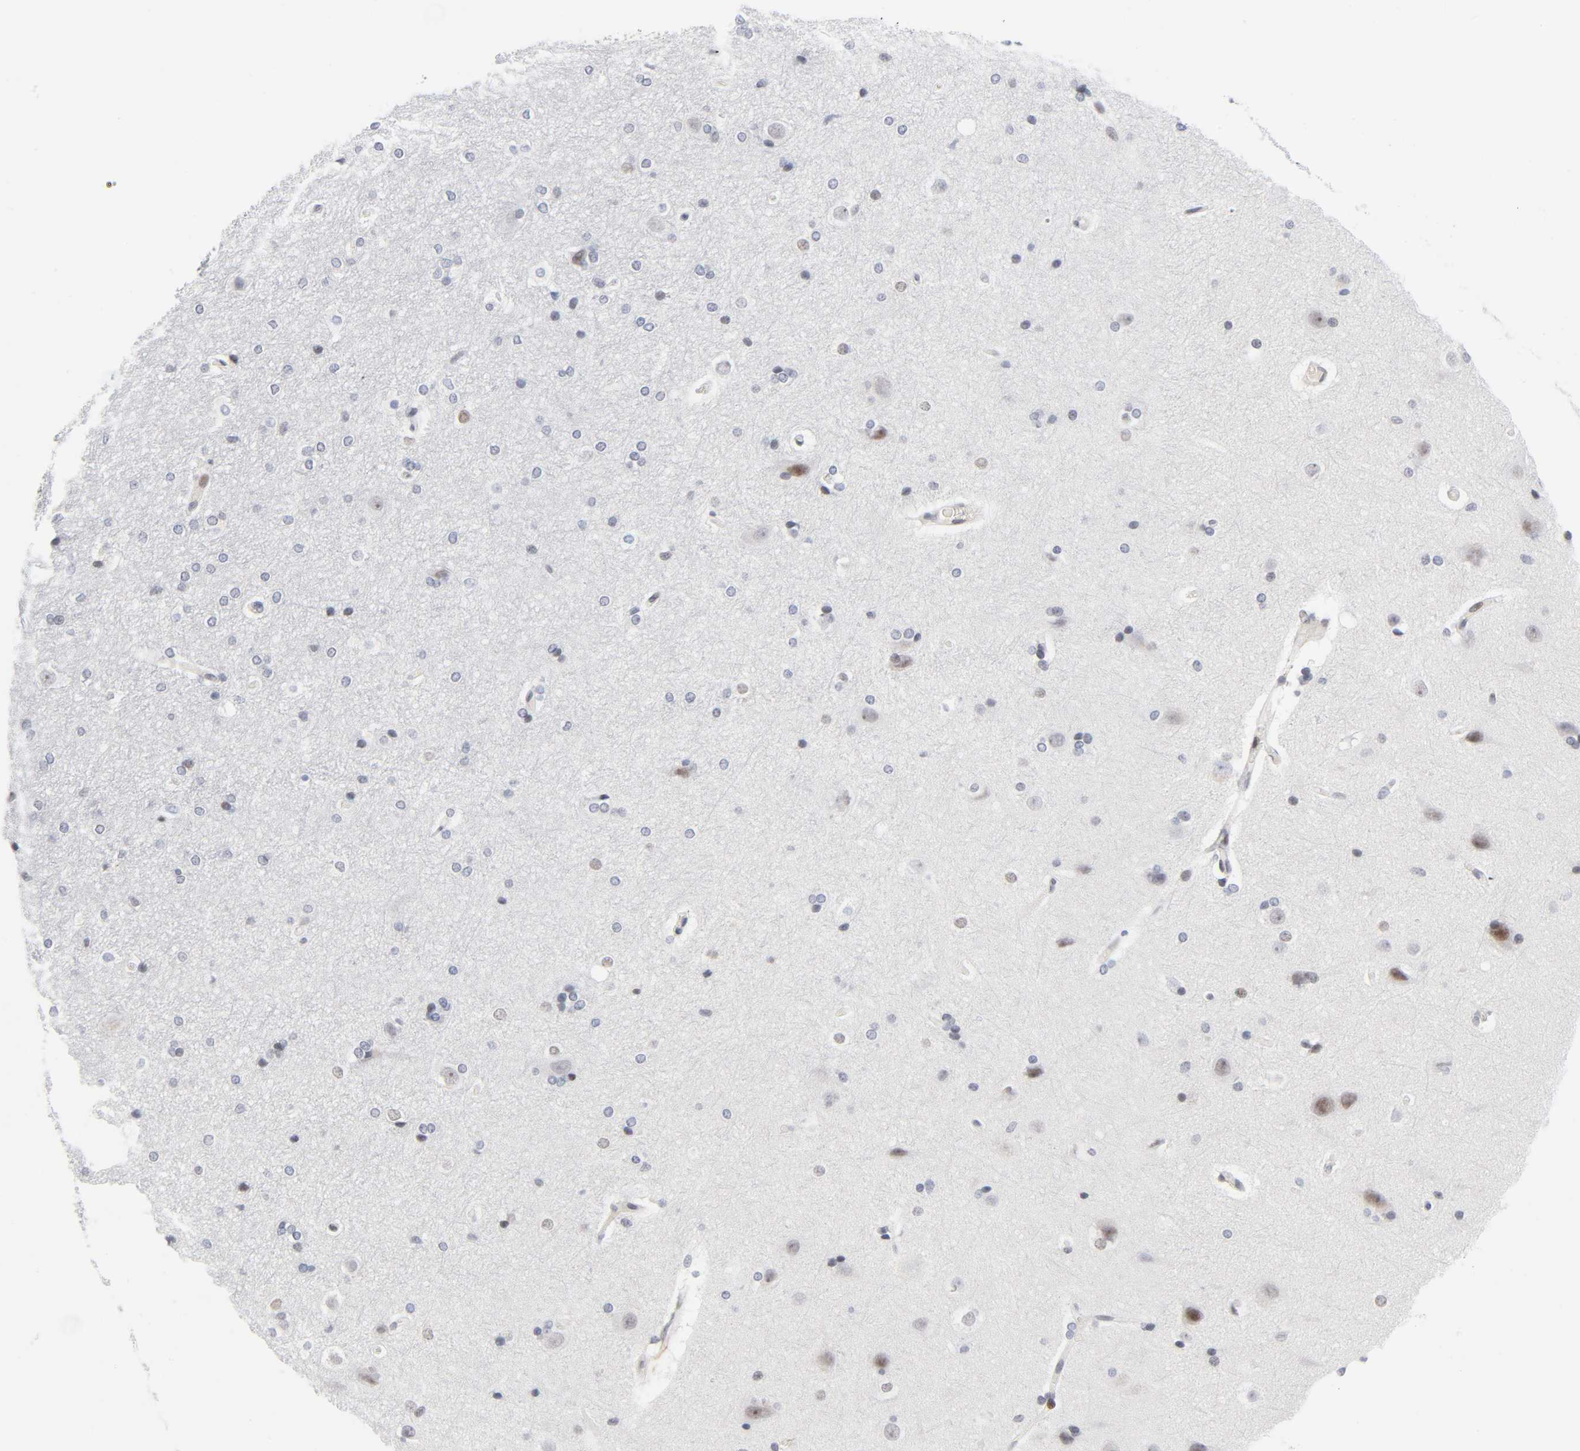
{"staining": {"intensity": "weak", "quantity": "<25%", "location": "nuclear"}, "tissue": "hippocampus", "cell_type": "Glial cells", "image_type": "normal", "snomed": [{"axis": "morphology", "description": "Normal tissue, NOS"}, {"axis": "topography", "description": "Hippocampus"}], "caption": "Glial cells show no significant protein expression in benign hippocampus. Nuclei are stained in blue.", "gene": "DIDO1", "patient": {"sex": "female", "age": 19}}